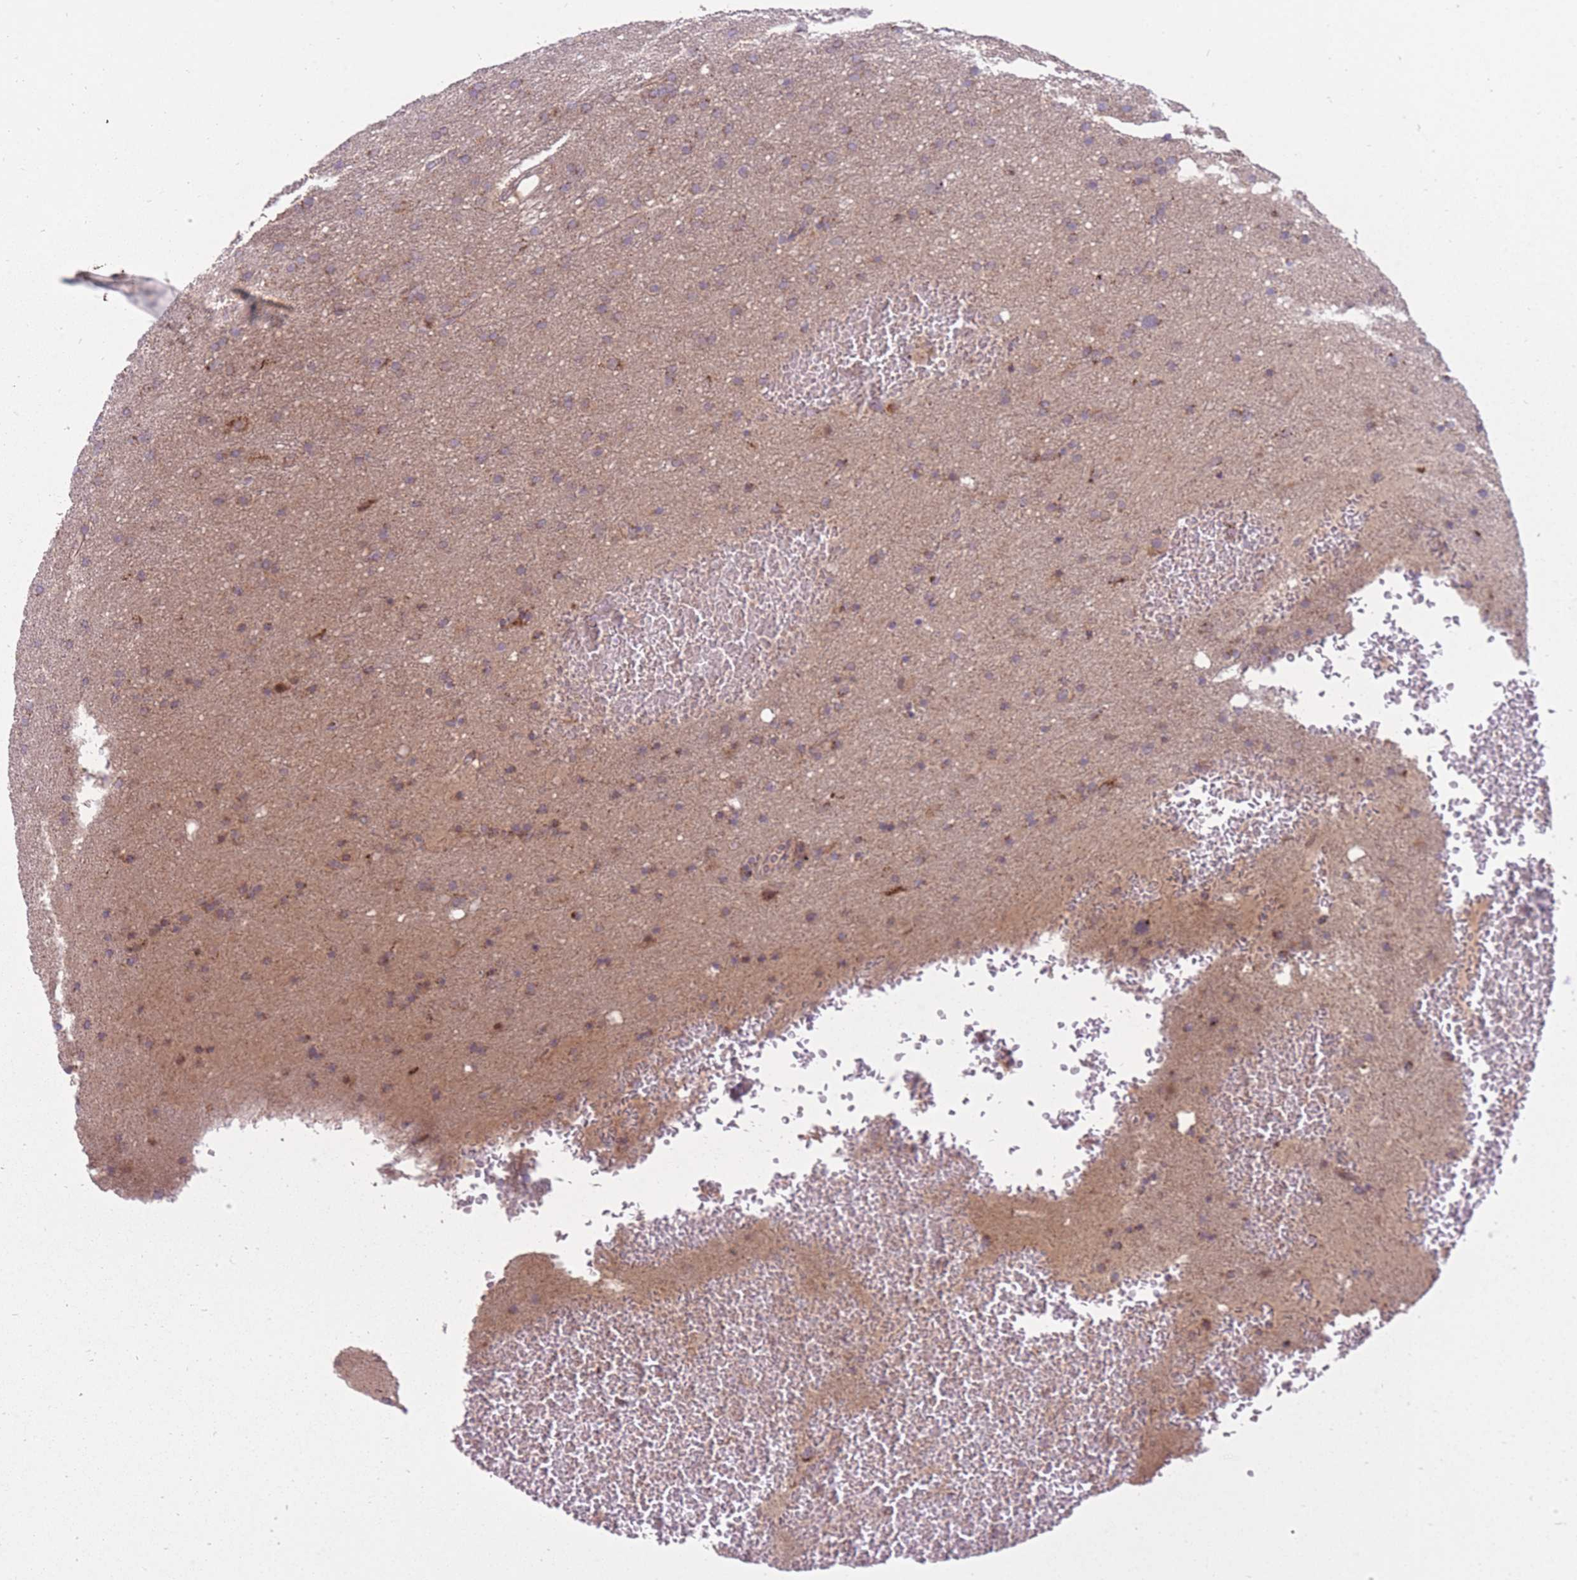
{"staining": {"intensity": "weak", "quantity": "25%-75%", "location": "cytoplasmic/membranous"}, "tissue": "glioma", "cell_type": "Tumor cells", "image_type": "cancer", "snomed": [{"axis": "morphology", "description": "Glioma, malignant, High grade"}, {"axis": "topography", "description": "Cerebral cortex"}], "caption": "This image exhibits immunohistochemistry staining of human glioma, with low weak cytoplasmic/membranous staining in approximately 25%-75% of tumor cells.", "gene": "LIN7C", "patient": {"sex": "female", "age": 36}}